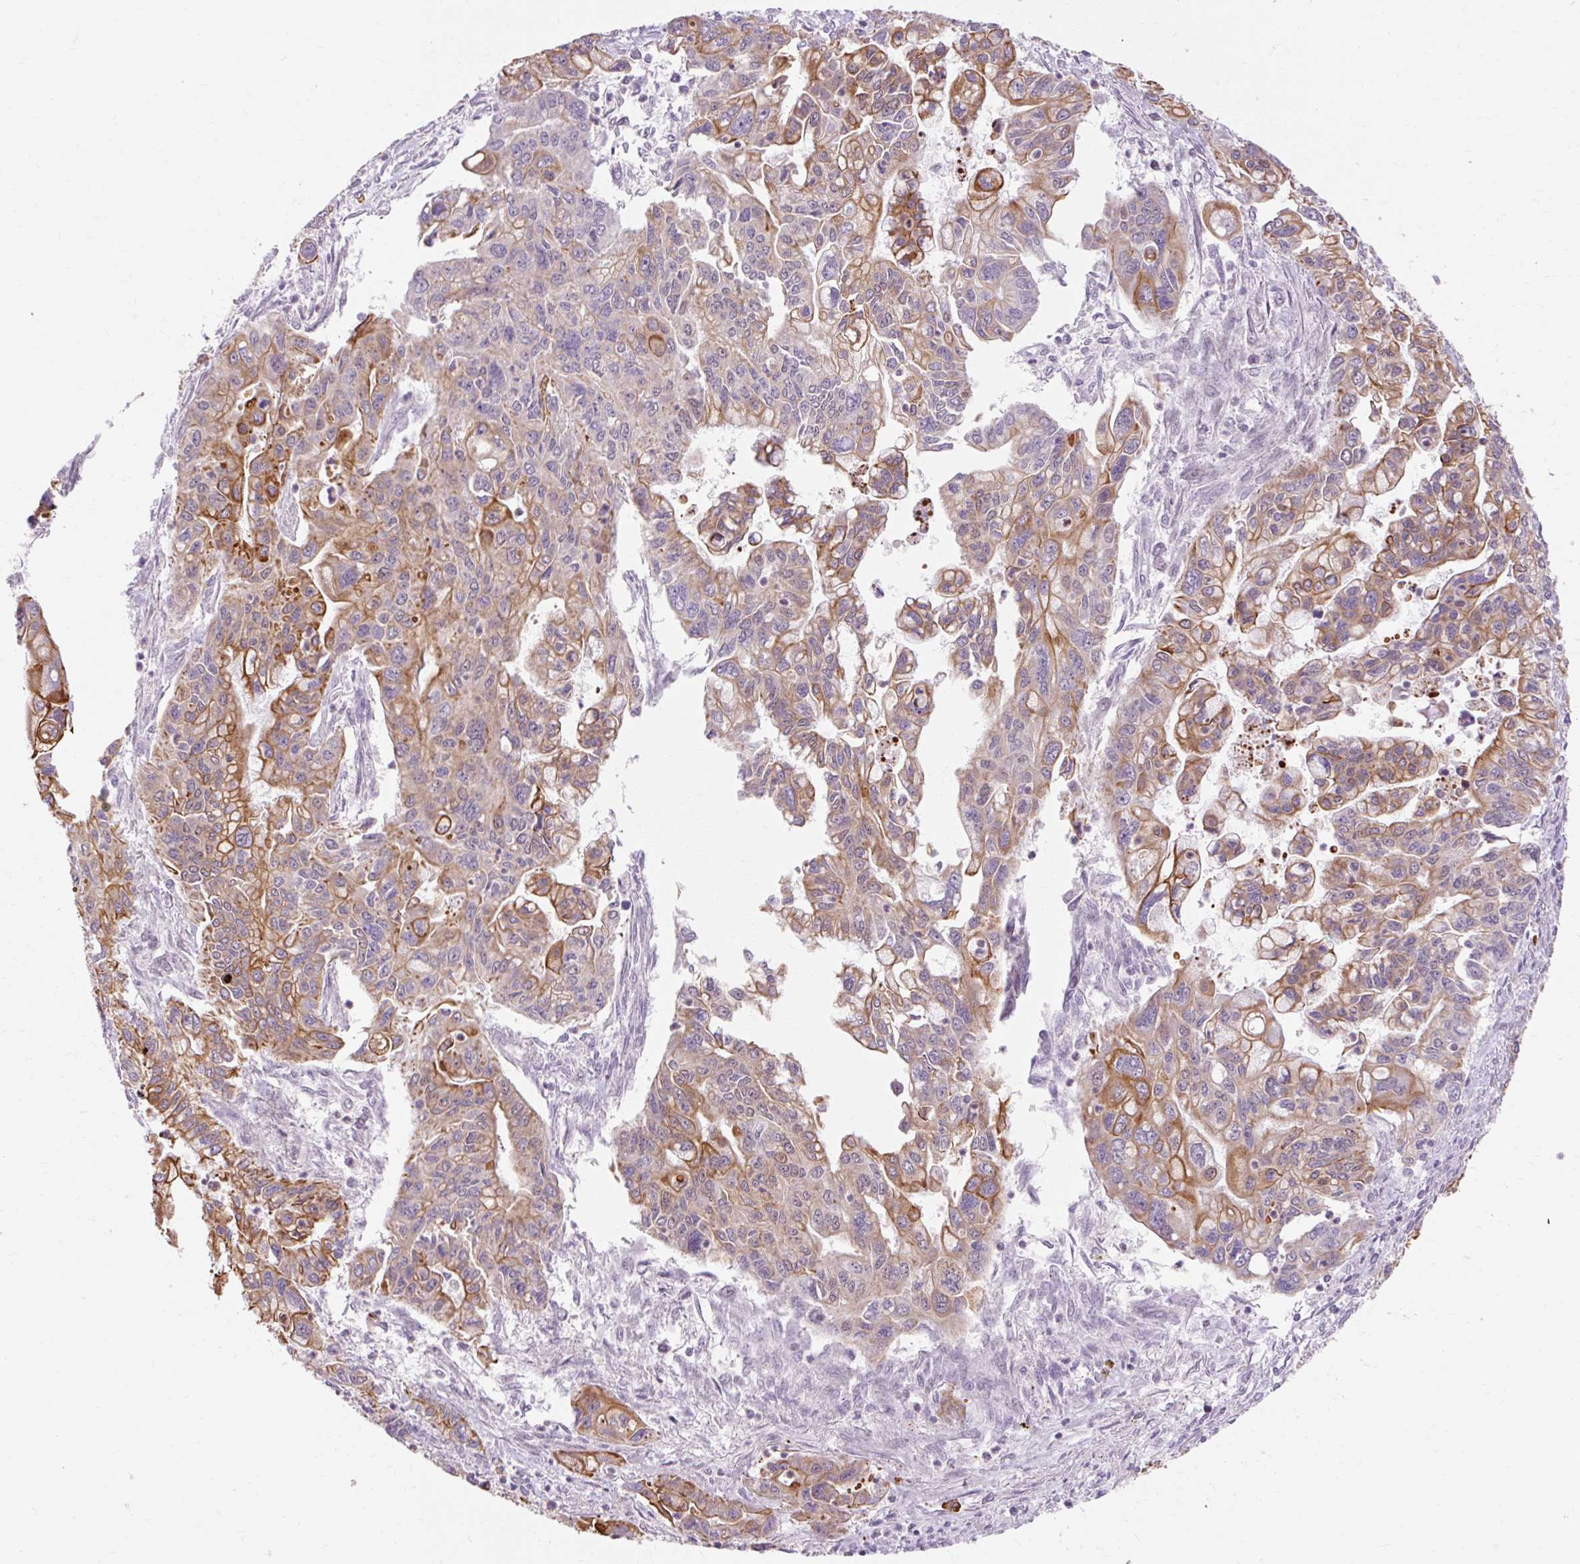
{"staining": {"intensity": "moderate", "quantity": "25%-75%", "location": "cytoplasmic/membranous"}, "tissue": "pancreatic cancer", "cell_type": "Tumor cells", "image_type": "cancer", "snomed": [{"axis": "morphology", "description": "Adenocarcinoma, NOS"}, {"axis": "topography", "description": "Pancreas"}], "caption": "Immunohistochemistry (IHC) of human pancreatic adenocarcinoma displays medium levels of moderate cytoplasmic/membranous positivity in about 25%-75% of tumor cells.", "gene": "NPIPB12", "patient": {"sex": "male", "age": 62}}